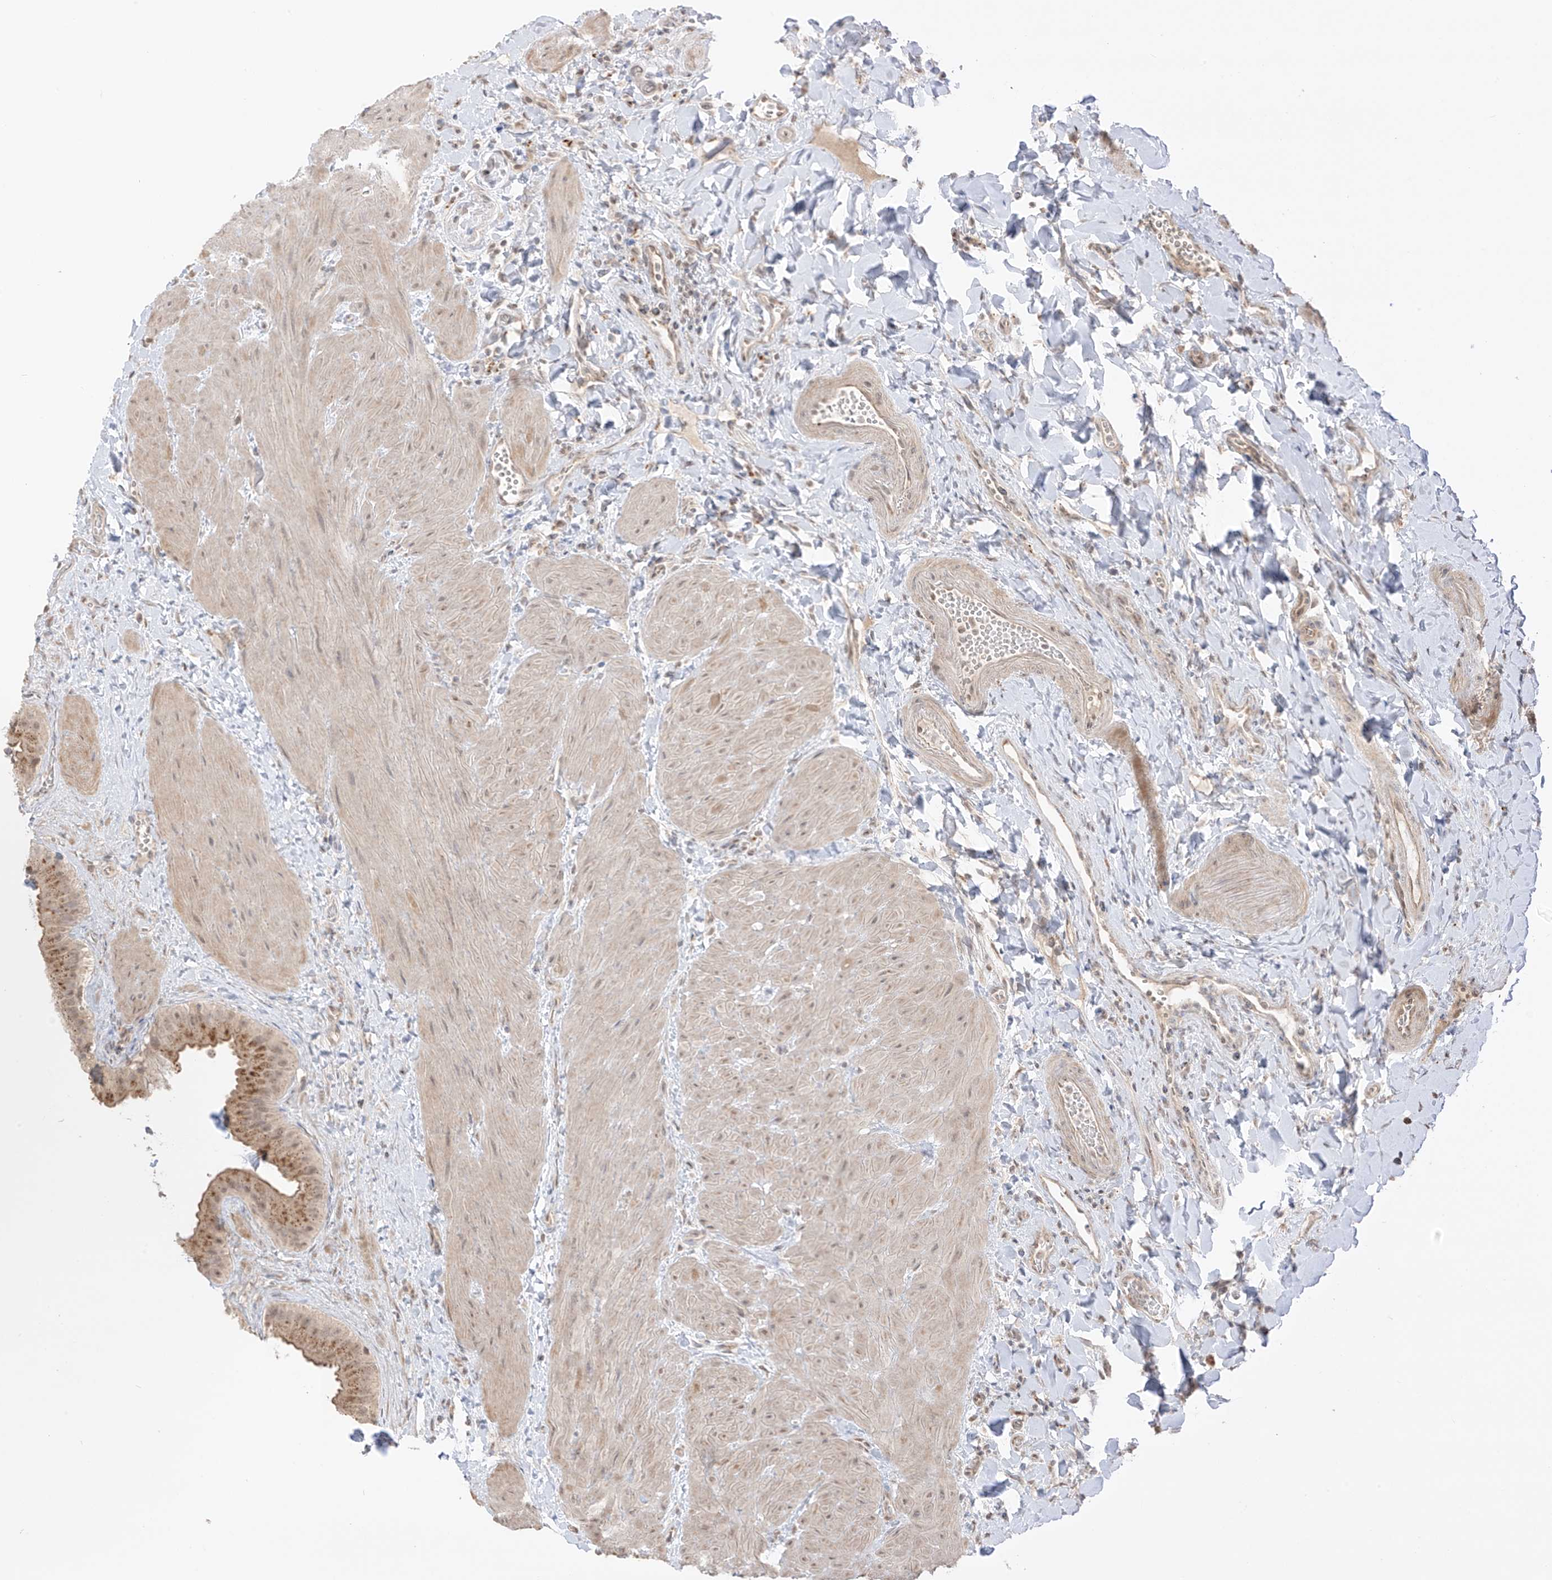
{"staining": {"intensity": "moderate", "quantity": "25%-75%", "location": "cytoplasmic/membranous"}, "tissue": "gallbladder", "cell_type": "Glandular cells", "image_type": "normal", "snomed": [{"axis": "morphology", "description": "Normal tissue, NOS"}, {"axis": "topography", "description": "Gallbladder"}], "caption": "DAB (3,3'-diaminobenzidine) immunohistochemical staining of unremarkable human gallbladder displays moderate cytoplasmic/membranous protein staining in approximately 25%-75% of glandular cells. The staining is performed using DAB (3,3'-diaminobenzidine) brown chromogen to label protein expression. The nuclei are counter-stained blue using hematoxylin.", "gene": "N4BP3", "patient": {"sex": "male", "age": 55}}